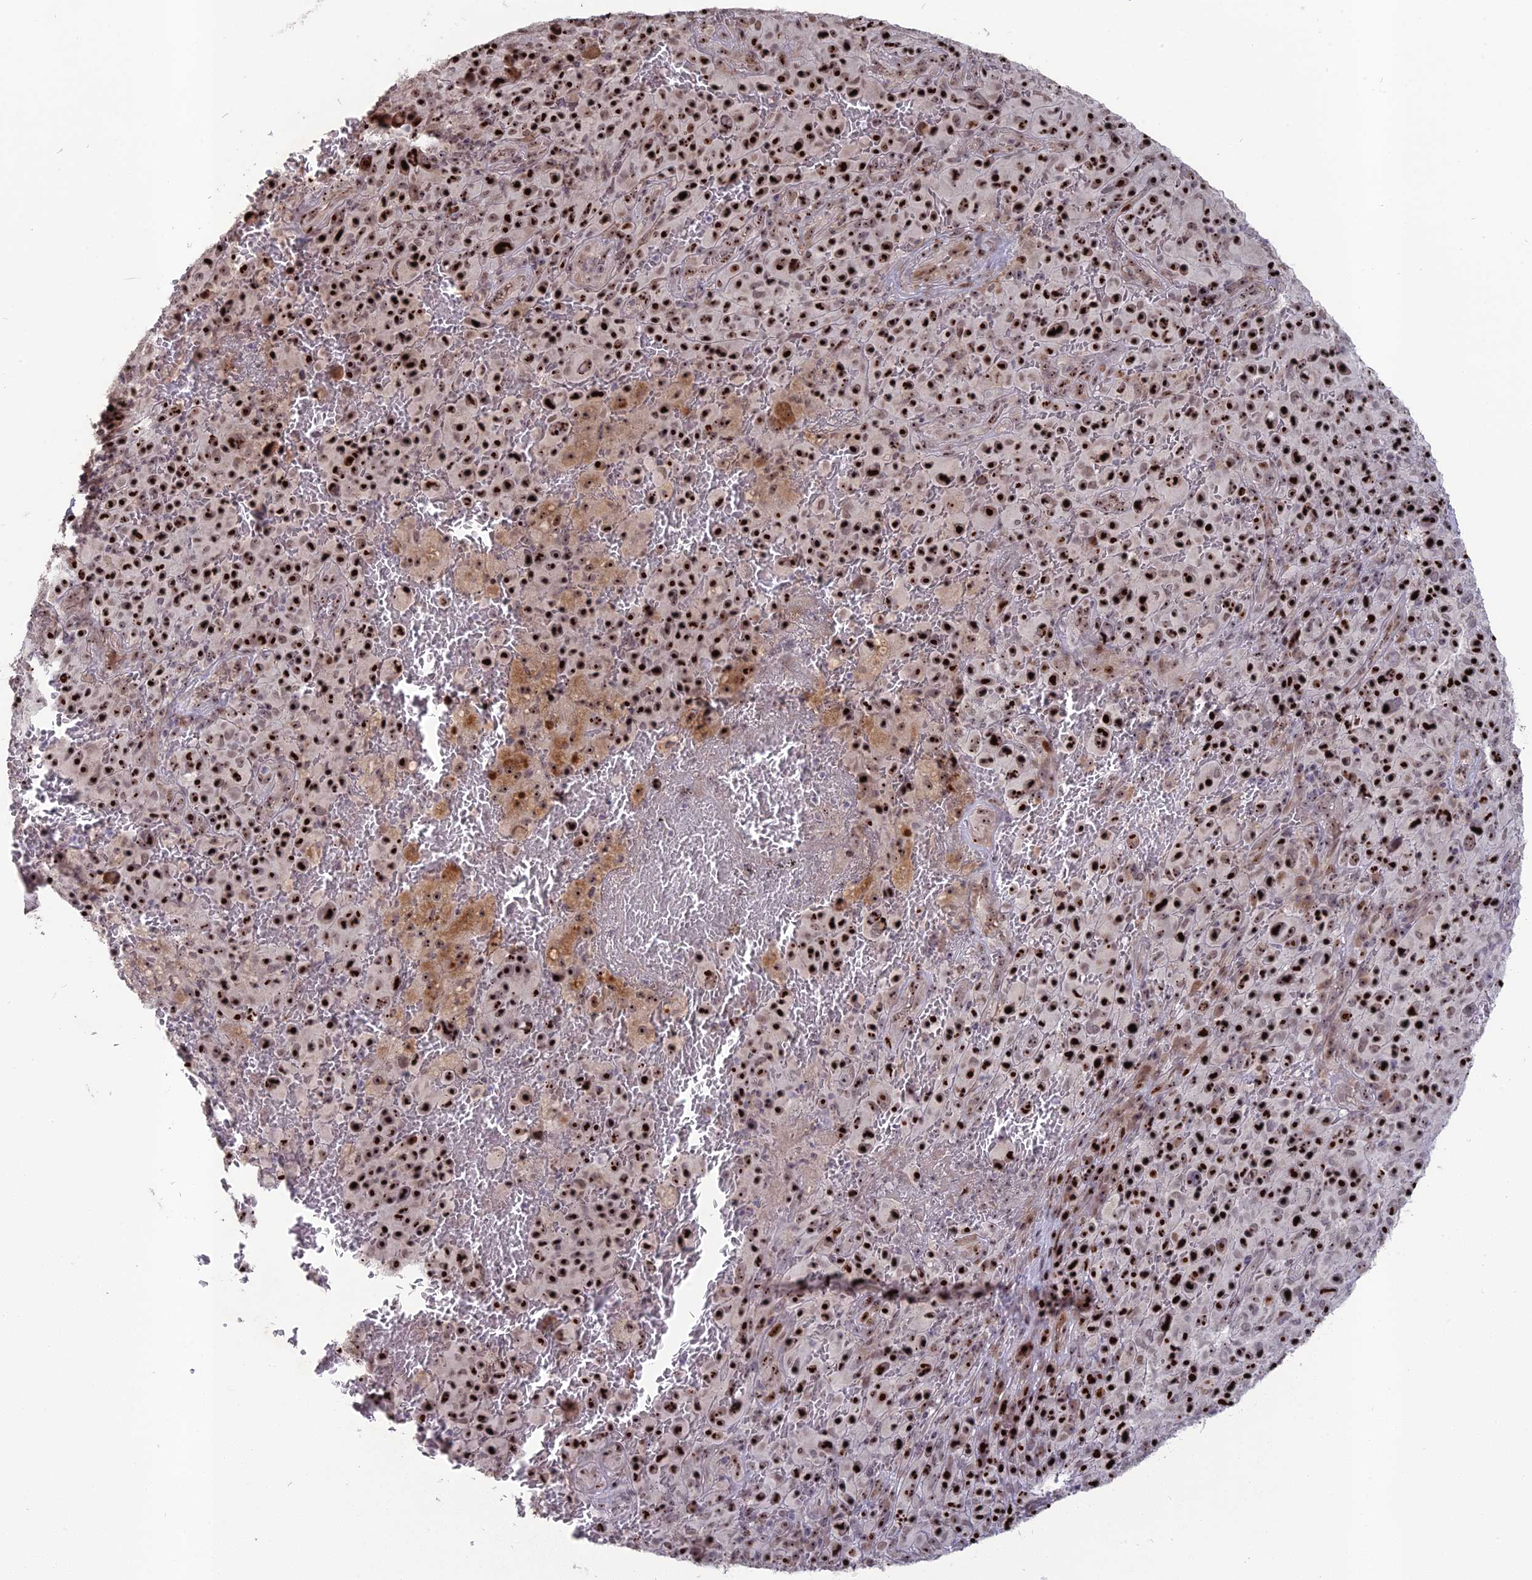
{"staining": {"intensity": "strong", "quantity": ">75%", "location": "nuclear"}, "tissue": "melanoma", "cell_type": "Tumor cells", "image_type": "cancer", "snomed": [{"axis": "morphology", "description": "Malignant melanoma, NOS"}, {"axis": "topography", "description": "Skin"}], "caption": "Protein staining displays strong nuclear staining in about >75% of tumor cells in malignant melanoma.", "gene": "FAM131A", "patient": {"sex": "female", "age": 82}}